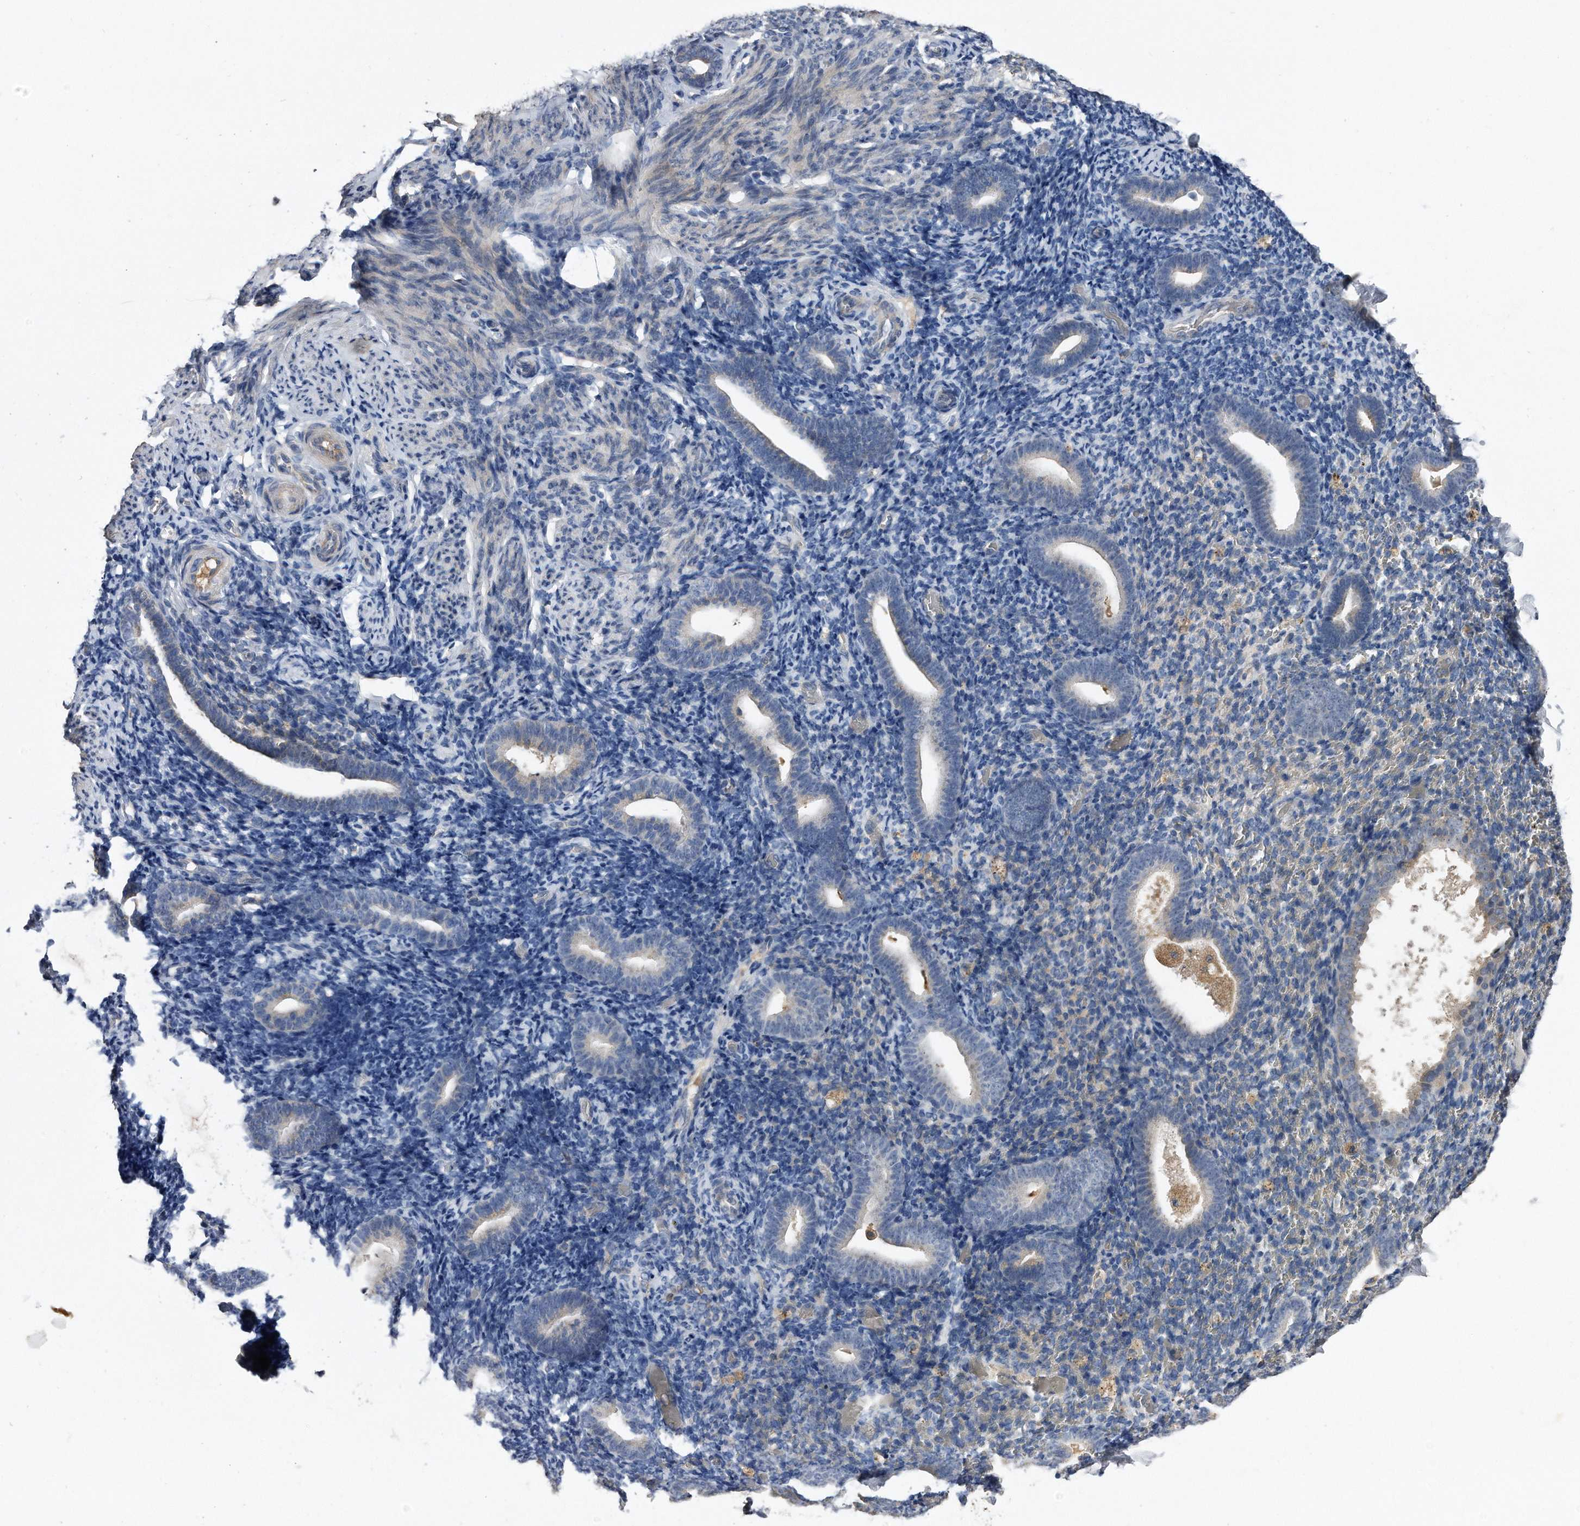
{"staining": {"intensity": "negative", "quantity": "none", "location": "none"}, "tissue": "endometrium", "cell_type": "Cells in endometrial stroma", "image_type": "normal", "snomed": [{"axis": "morphology", "description": "Normal tissue, NOS"}, {"axis": "topography", "description": "Endometrium"}], "caption": "A high-resolution image shows immunohistochemistry staining of benign endometrium, which shows no significant staining in cells in endometrial stroma.", "gene": "KCND3", "patient": {"sex": "female", "age": 51}}